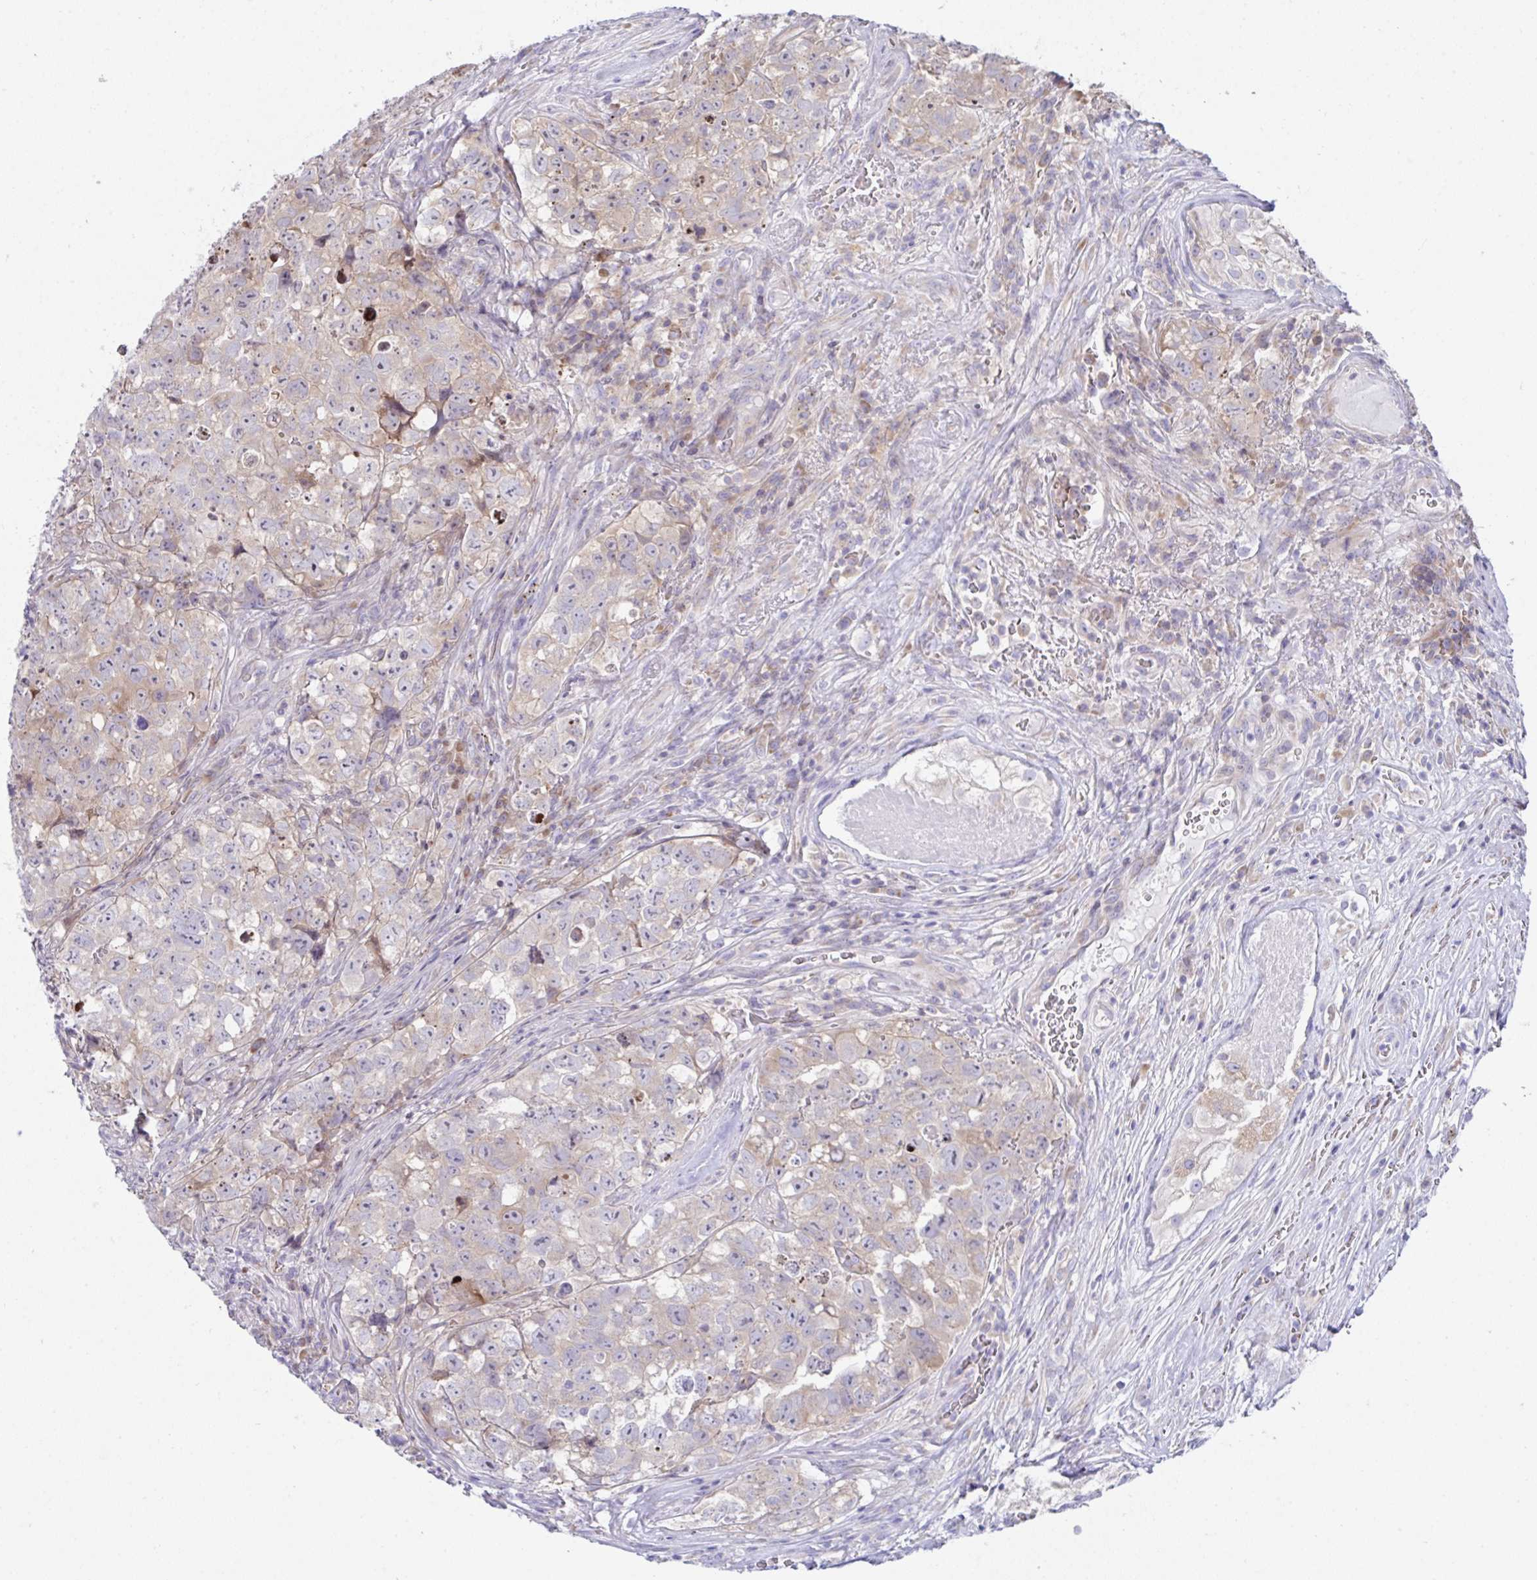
{"staining": {"intensity": "weak", "quantity": ">75%", "location": "cytoplasmic/membranous"}, "tissue": "testis cancer", "cell_type": "Tumor cells", "image_type": "cancer", "snomed": [{"axis": "morphology", "description": "Carcinoma, Embryonal, NOS"}, {"axis": "topography", "description": "Testis"}], "caption": "Embryonal carcinoma (testis) stained with DAB IHC displays low levels of weak cytoplasmic/membranous expression in approximately >75% of tumor cells.", "gene": "FAU", "patient": {"sex": "male", "age": 18}}